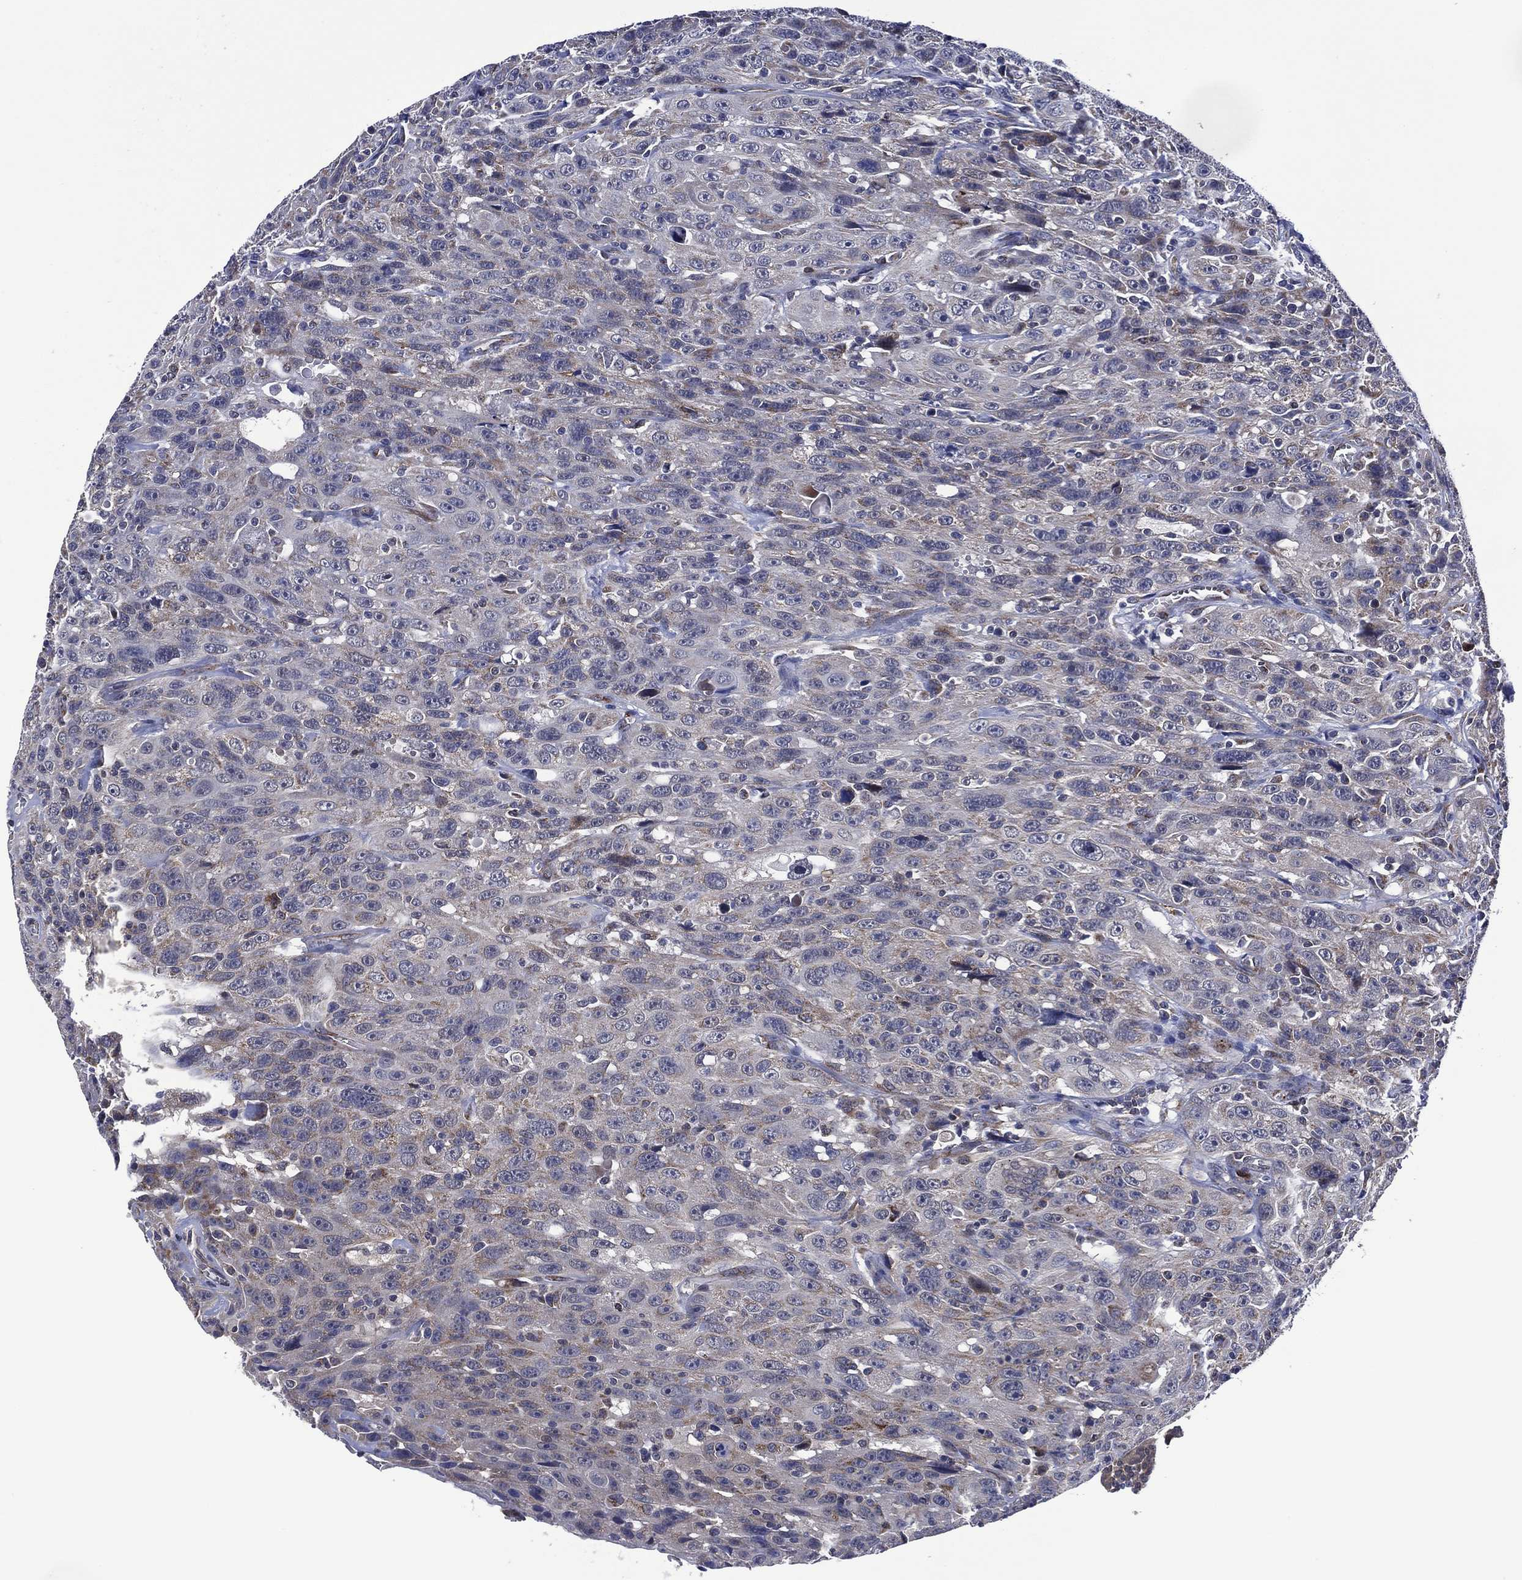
{"staining": {"intensity": "negative", "quantity": "none", "location": "none"}, "tissue": "urothelial cancer", "cell_type": "Tumor cells", "image_type": "cancer", "snomed": [{"axis": "morphology", "description": "Urothelial carcinoma, NOS"}, {"axis": "morphology", "description": "Urothelial carcinoma, High grade"}, {"axis": "topography", "description": "Urinary bladder"}], "caption": "The histopathology image displays no significant expression in tumor cells of urothelial cancer.", "gene": "HTD2", "patient": {"sex": "female", "age": 73}}